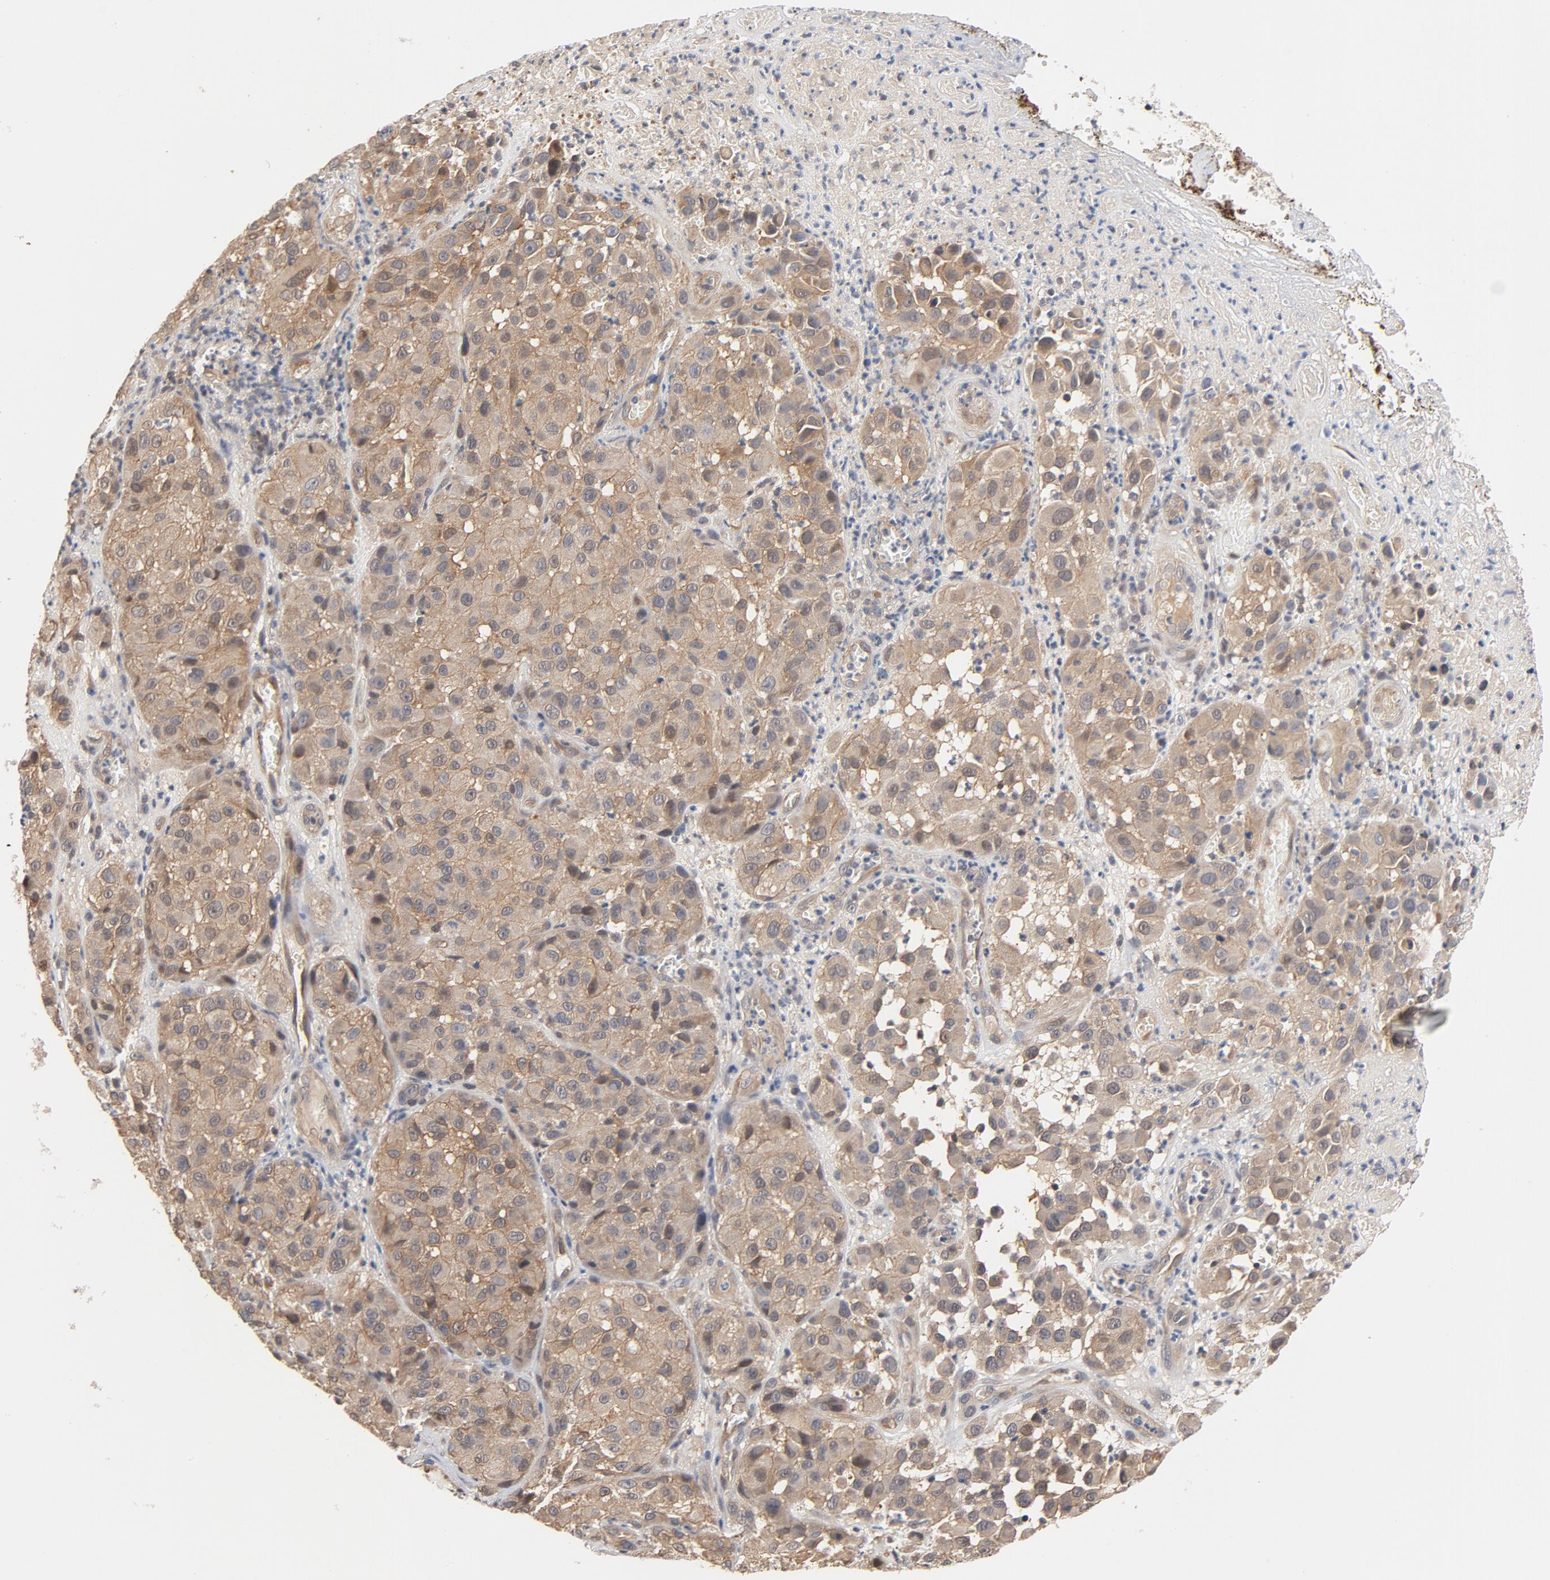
{"staining": {"intensity": "weak", "quantity": ">75%", "location": "cytoplasmic/membranous"}, "tissue": "melanoma", "cell_type": "Tumor cells", "image_type": "cancer", "snomed": [{"axis": "morphology", "description": "Malignant melanoma, NOS"}, {"axis": "topography", "description": "Skin"}], "caption": "Human malignant melanoma stained with a protein marker displays weak staining in tumor cells.", "gene": "PITPNM2", "patient": {"sex": "female", "age": 21}}